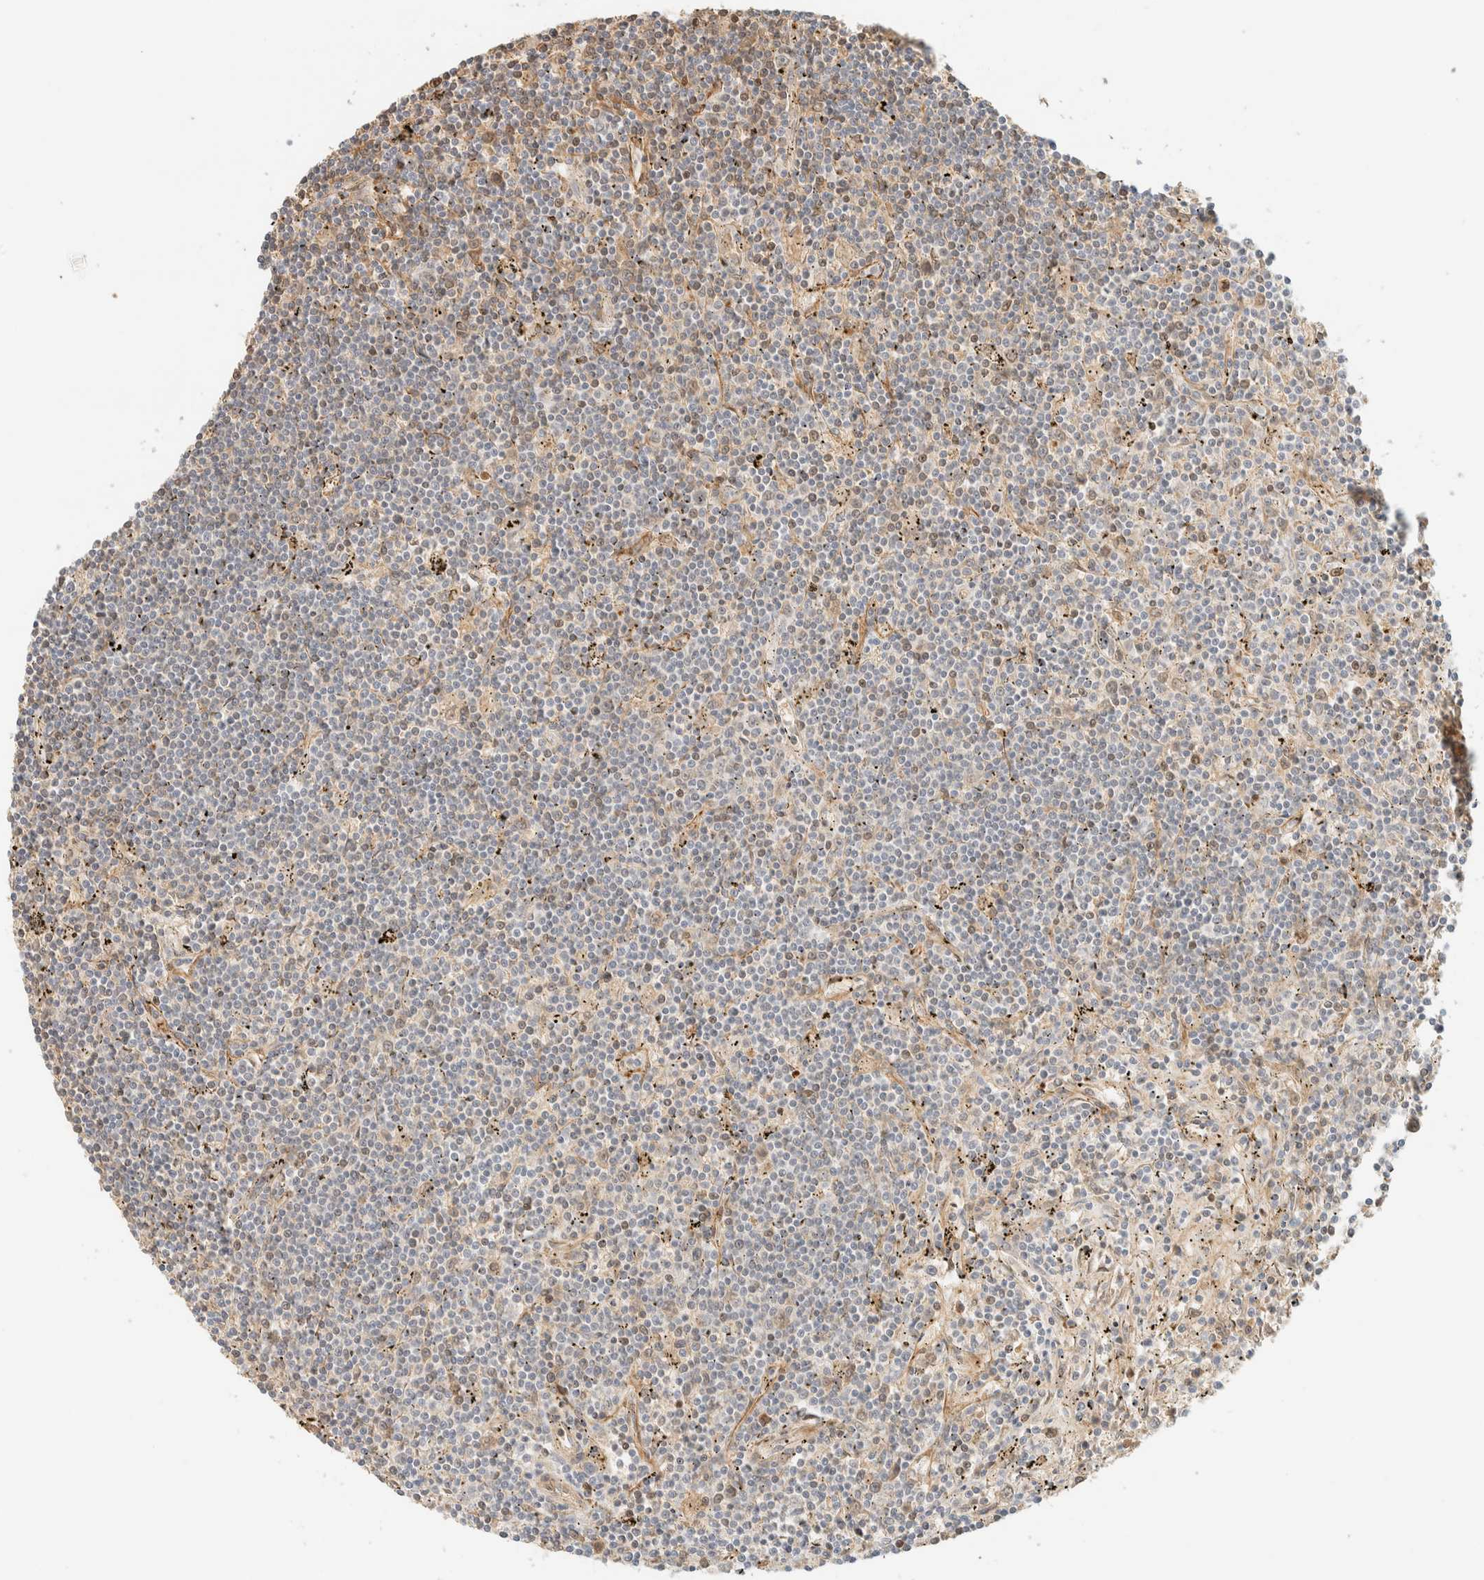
{"staining": {"intensity": "negative", "quantity": "none", "location": "none"}, "tissue": "lymphoma", "cell_type": "Tumor cells", "image_type": "cancer", "snomed": [{"axis": "morphology", "description": "Malignant lymphoma, non-Hodgkin's type, Low grade"}, {"axis": "topography", "description": "Spleen"}], "caption": "Tumor cells are negative for protein expression in human lymphoma. (DAB (3,3'-diaminobenzidine) immunohistochemistry (IHC) visualized using brightfield microscopy, high magnification).", "gene": "TNK1", "patient": {"sex": "male", "age": 76}}